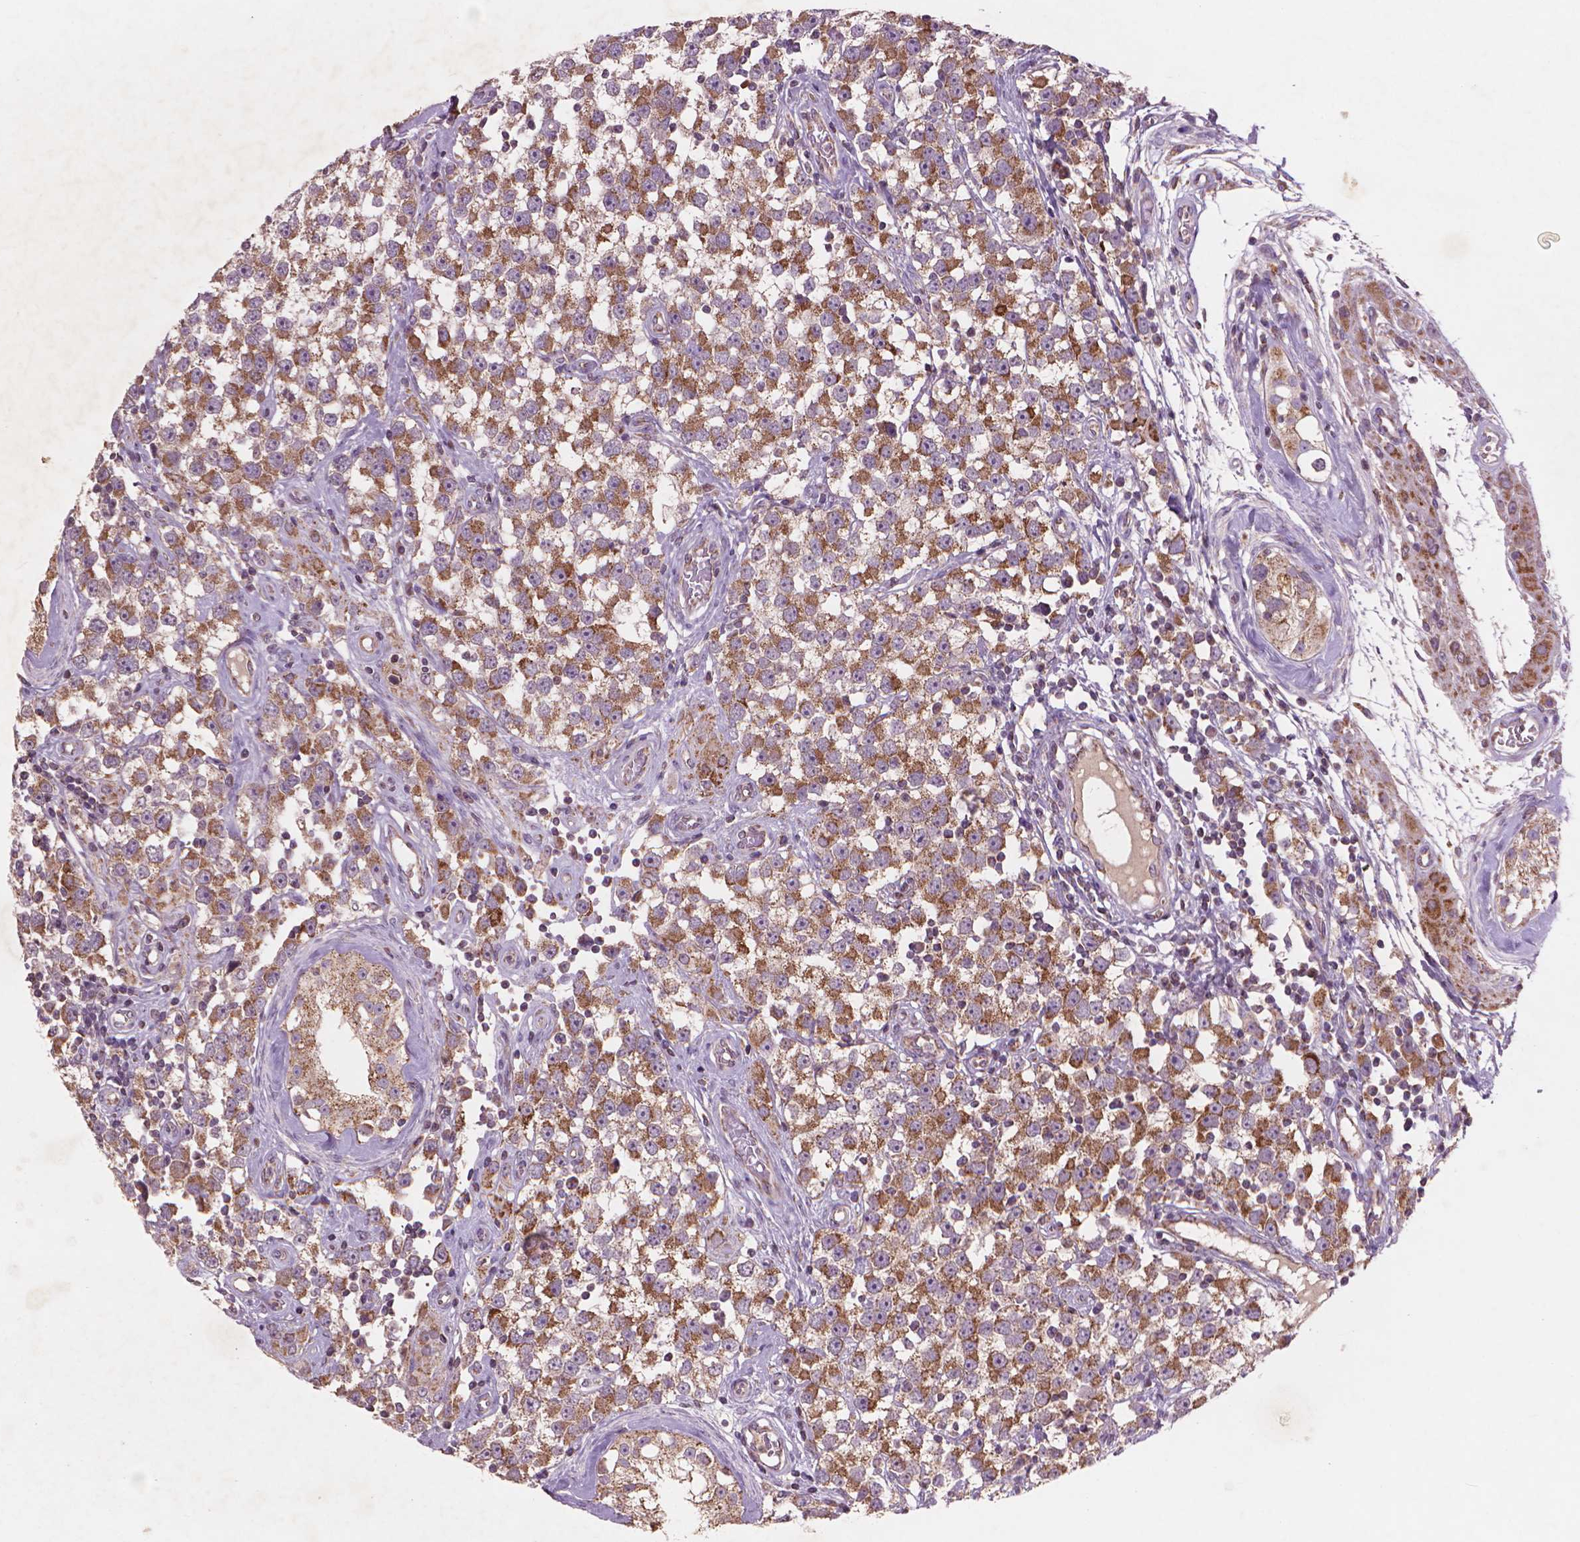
{"staining": {"intensity": "moderate", "quantity": "25%-75%", "location": "cytoplasmic/membranous"}, "tissue": "testis cancer", "cell_type": "Tumor cells", "image_type": "cancer", "snomed": [{"axis": "morphology", "description": "Seminoma, NOS"}, {"axis": "topography", "description": "Testis"}], "caption": "A brown stain labels moderate cytoplasmic/membranous staining of a protein in testis seminoma tumor cells.", "gene": "NLRX1", "patient": {"sex": "male", "age": 34}}